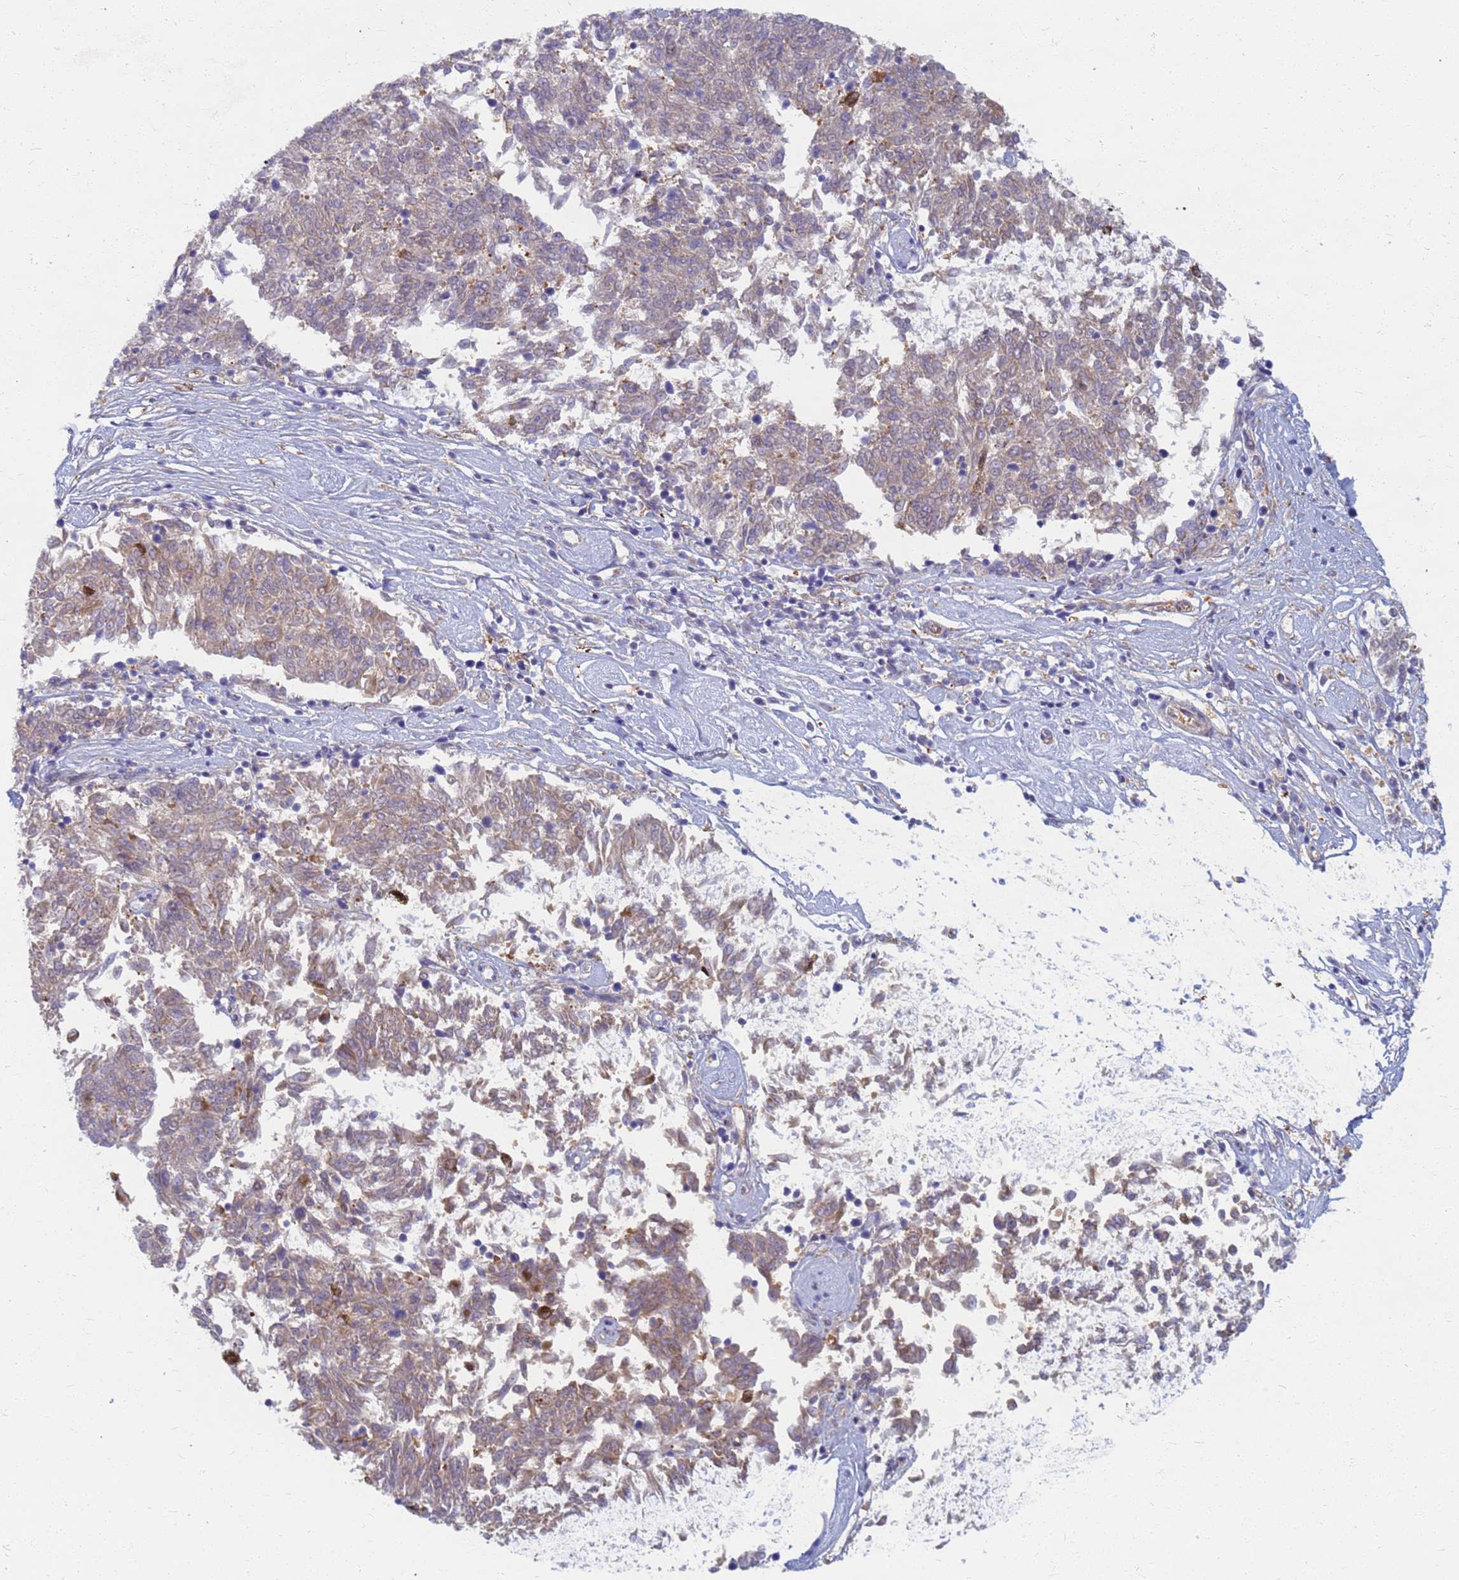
{"staining": {"intensity": "weak", "quantity": ">75%", "location": "cytoplasmic/membranous"}, "tissue": "melanoma", "cell_type": "Tumor cells", "image_type": "cancer", "snomed": [{"axis": "morphology", "description": "Malignant melanoma, NOS"}, {"axis": "topography", "description": "Skin"}], "caption": "The image displays staining of malignant melanoma, revealing weak cytoplasmic/membranous protein staining (brown color) within tumor cells. (Brightfield microscopy of DAB IHC at high magnification).", "gene": "EEA1", "patient": {"sex": "female", "age": 72}}